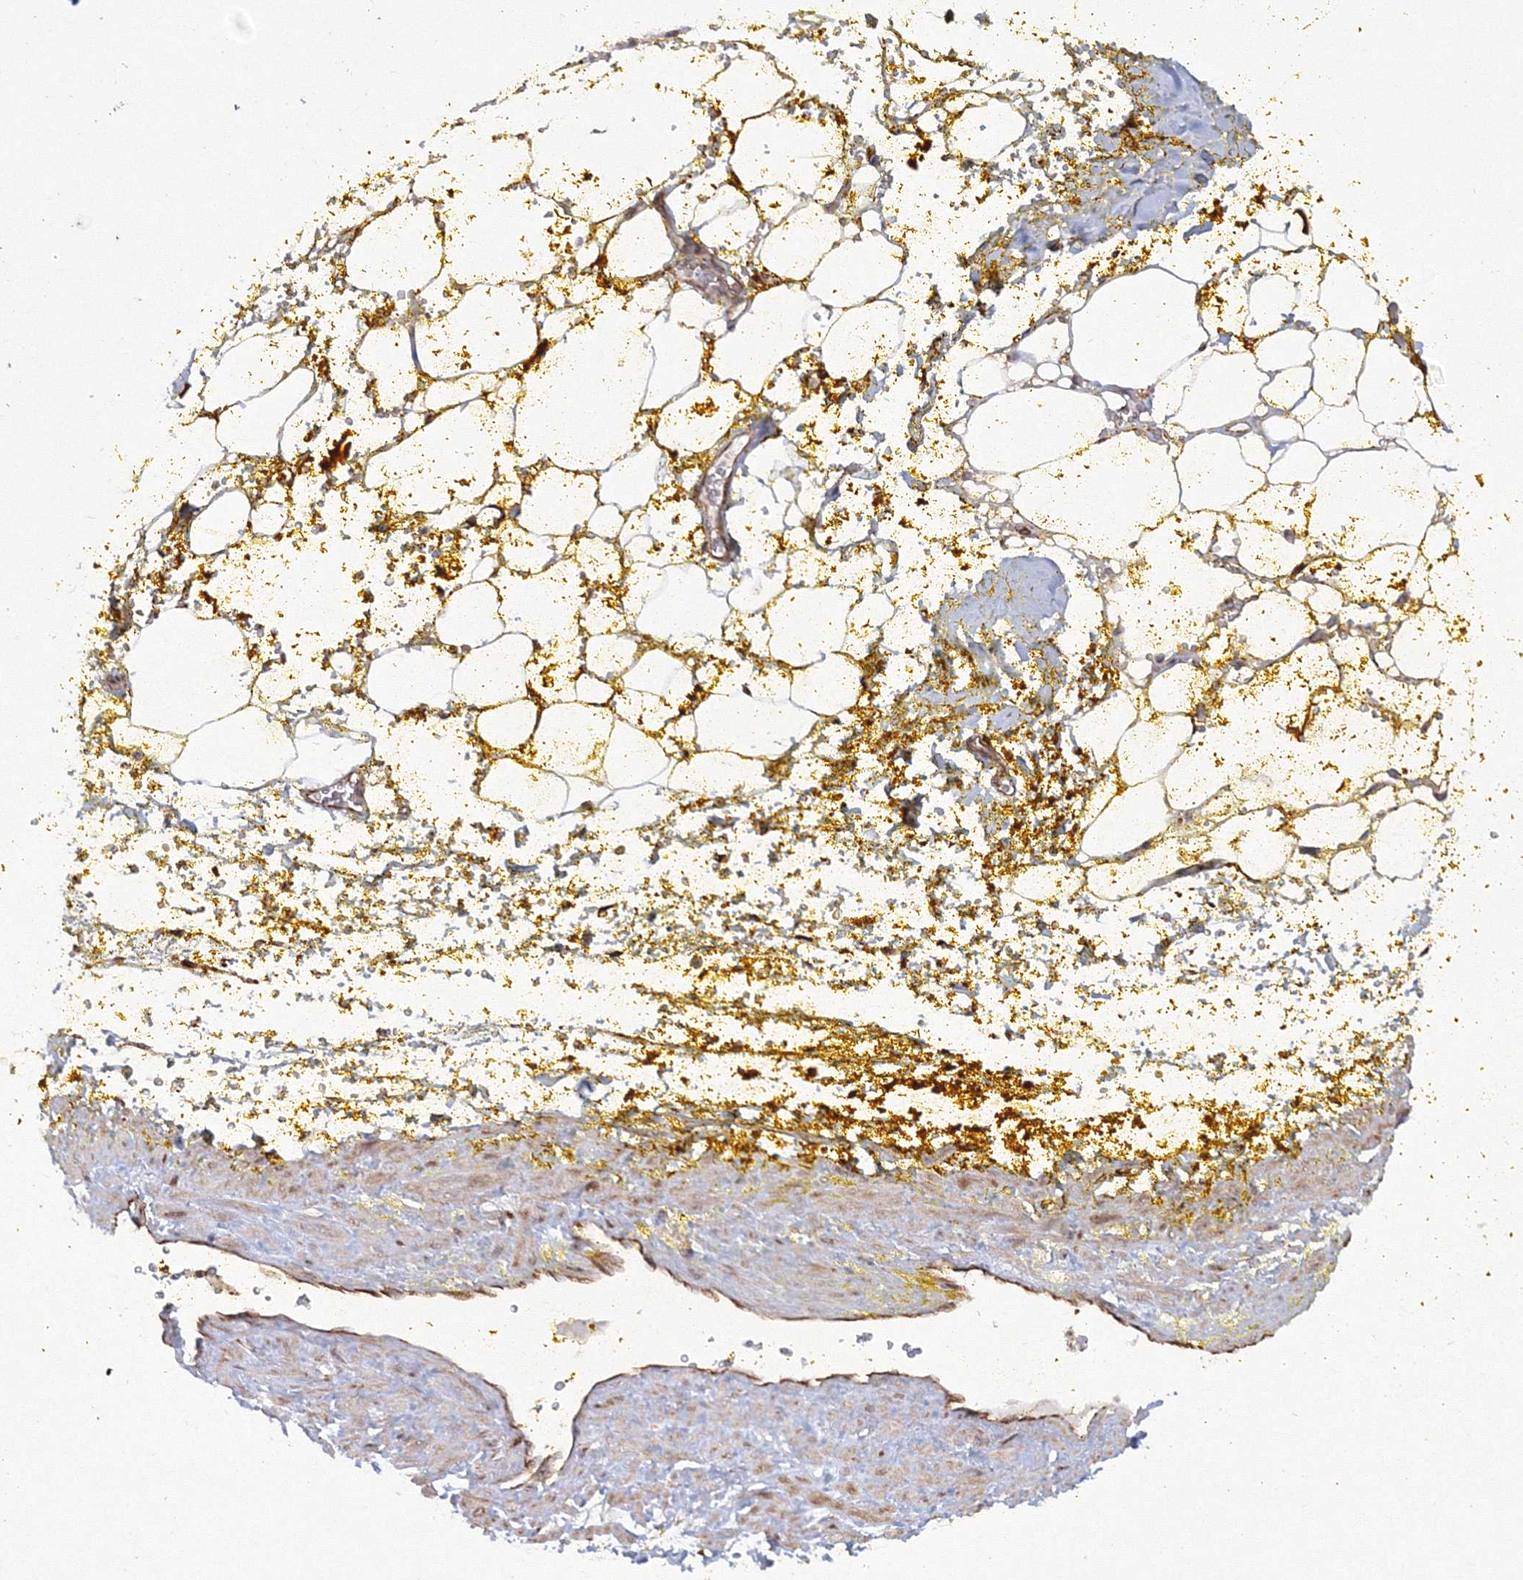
{"staining": {"intensity": "weak", "quantity": "25%-75%", "location": "cytoplasmic/membranous"}, "tissue": "adipose tissue", "cell_type": "Adipocytes", "image_type": "normal", "snomed": [{"axis": "morphology", "description": "Normal tissue, NOS"}, {"axis": "morphology", "description": "Adenocarcinoma, Low grade"}, {"axis": "topography", "description": "Prostate"}, {"axis": "topography", "description": "Peripheral nerve tissue"}], "caption": "A brown stain highlights weak cytoplasmic/membranous staining of a protein in adipocytes of unremarkable human adipose tissue. The protein of interest is stained brown, and the nuclei are stained in blue (DAB IHC with brightfield microscopy, high magnification).", "gene": "EFCAB12", "patient": {"sex": "male", "age": 63}}